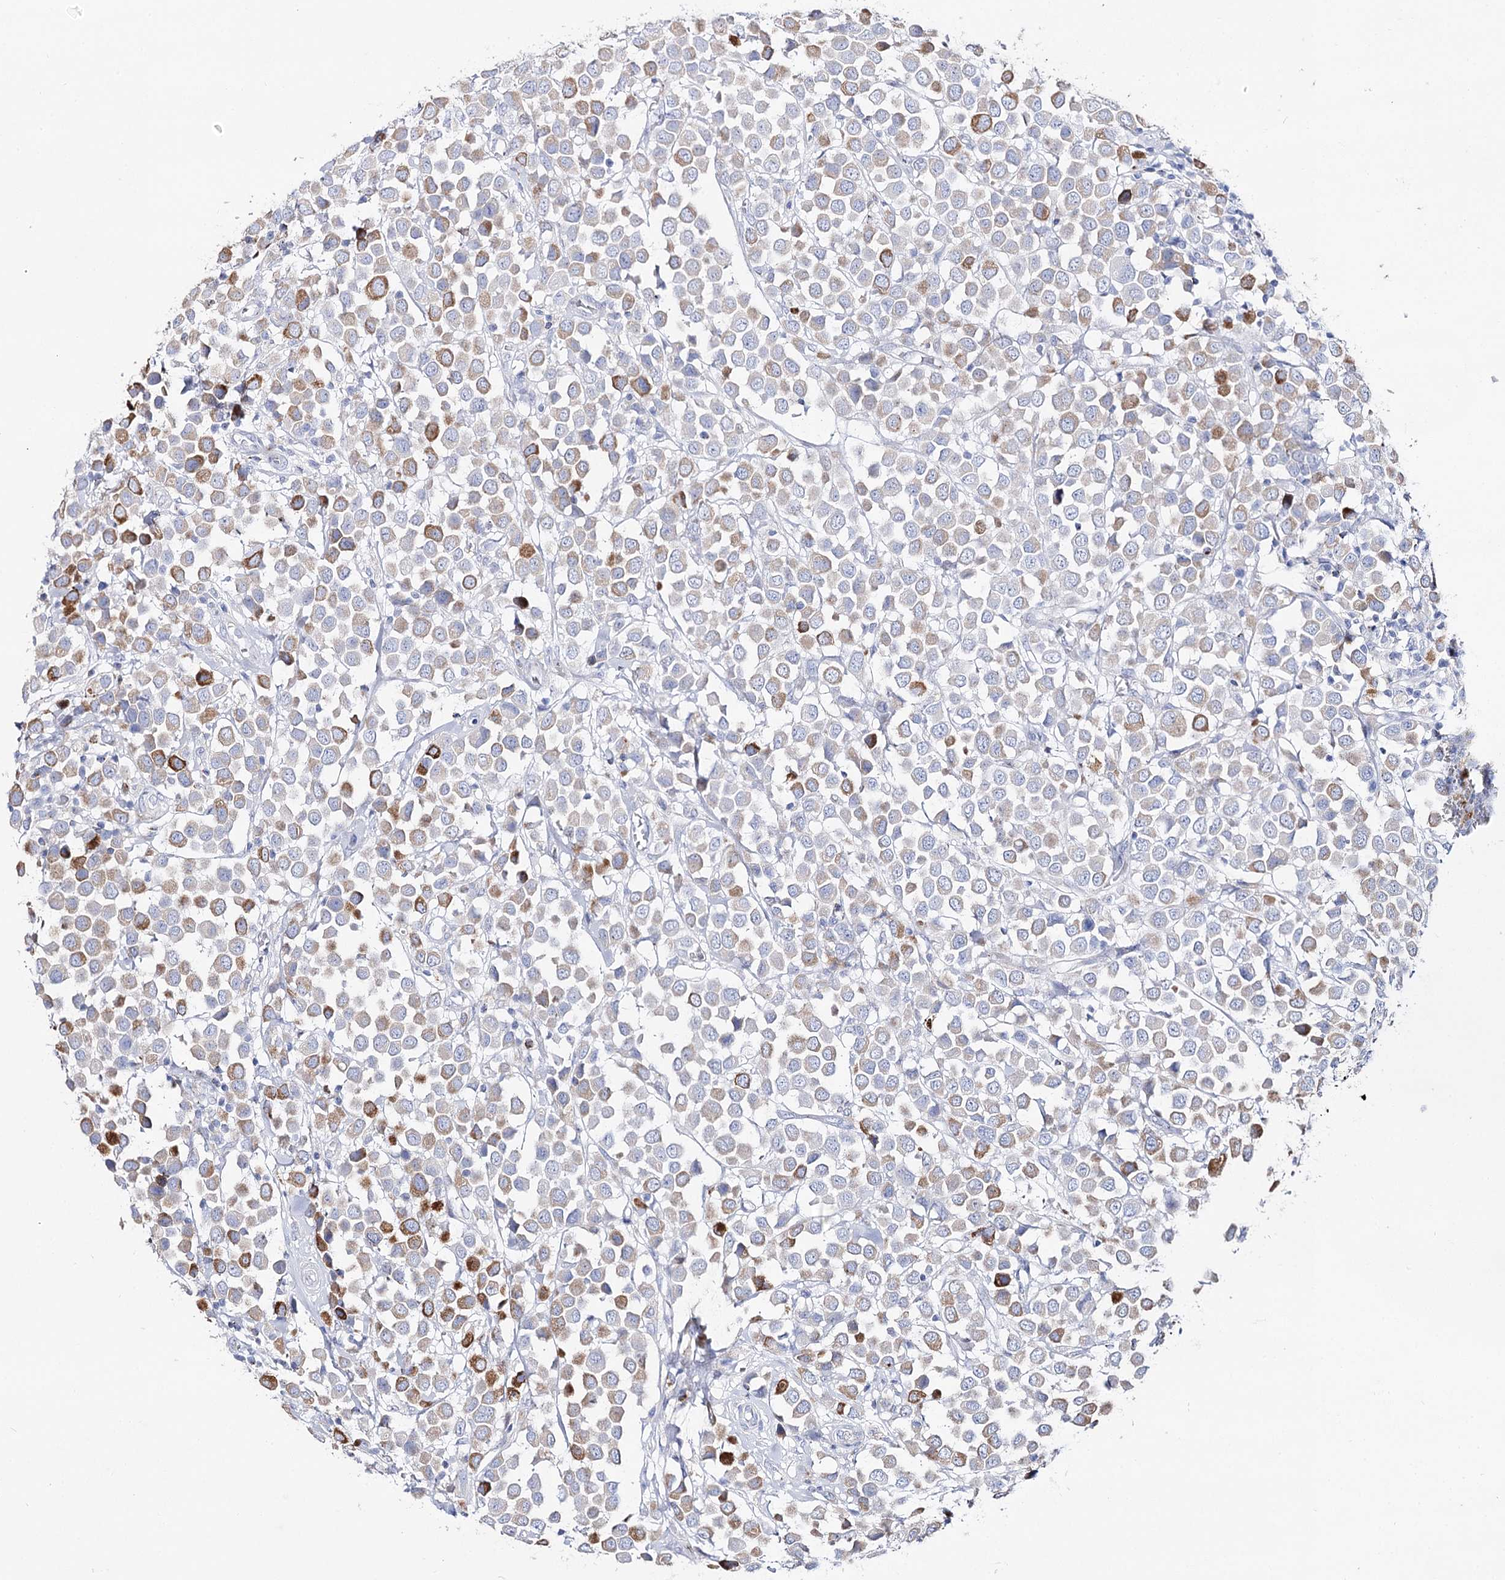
{"staining": {"intensity": "moderate", "quantity": "25%-75%", "location": "cytoplasmic/membranous"}, "tissue": "breast cancer", "cell_type": "Tumor cells", "image_type": "cancer", "snomed": [{"axis": "morphology", "description": "Duct carcinoma"}, {"axis": "topography", "description": "Breast"}], "caption": "Human breast cancer (invasive ductal carcinoma) stained with a protein marker reveals moderate staining in tumor cells.", "gene": "SLC3A1", "patient": {"sex": "female", "age": 61}}